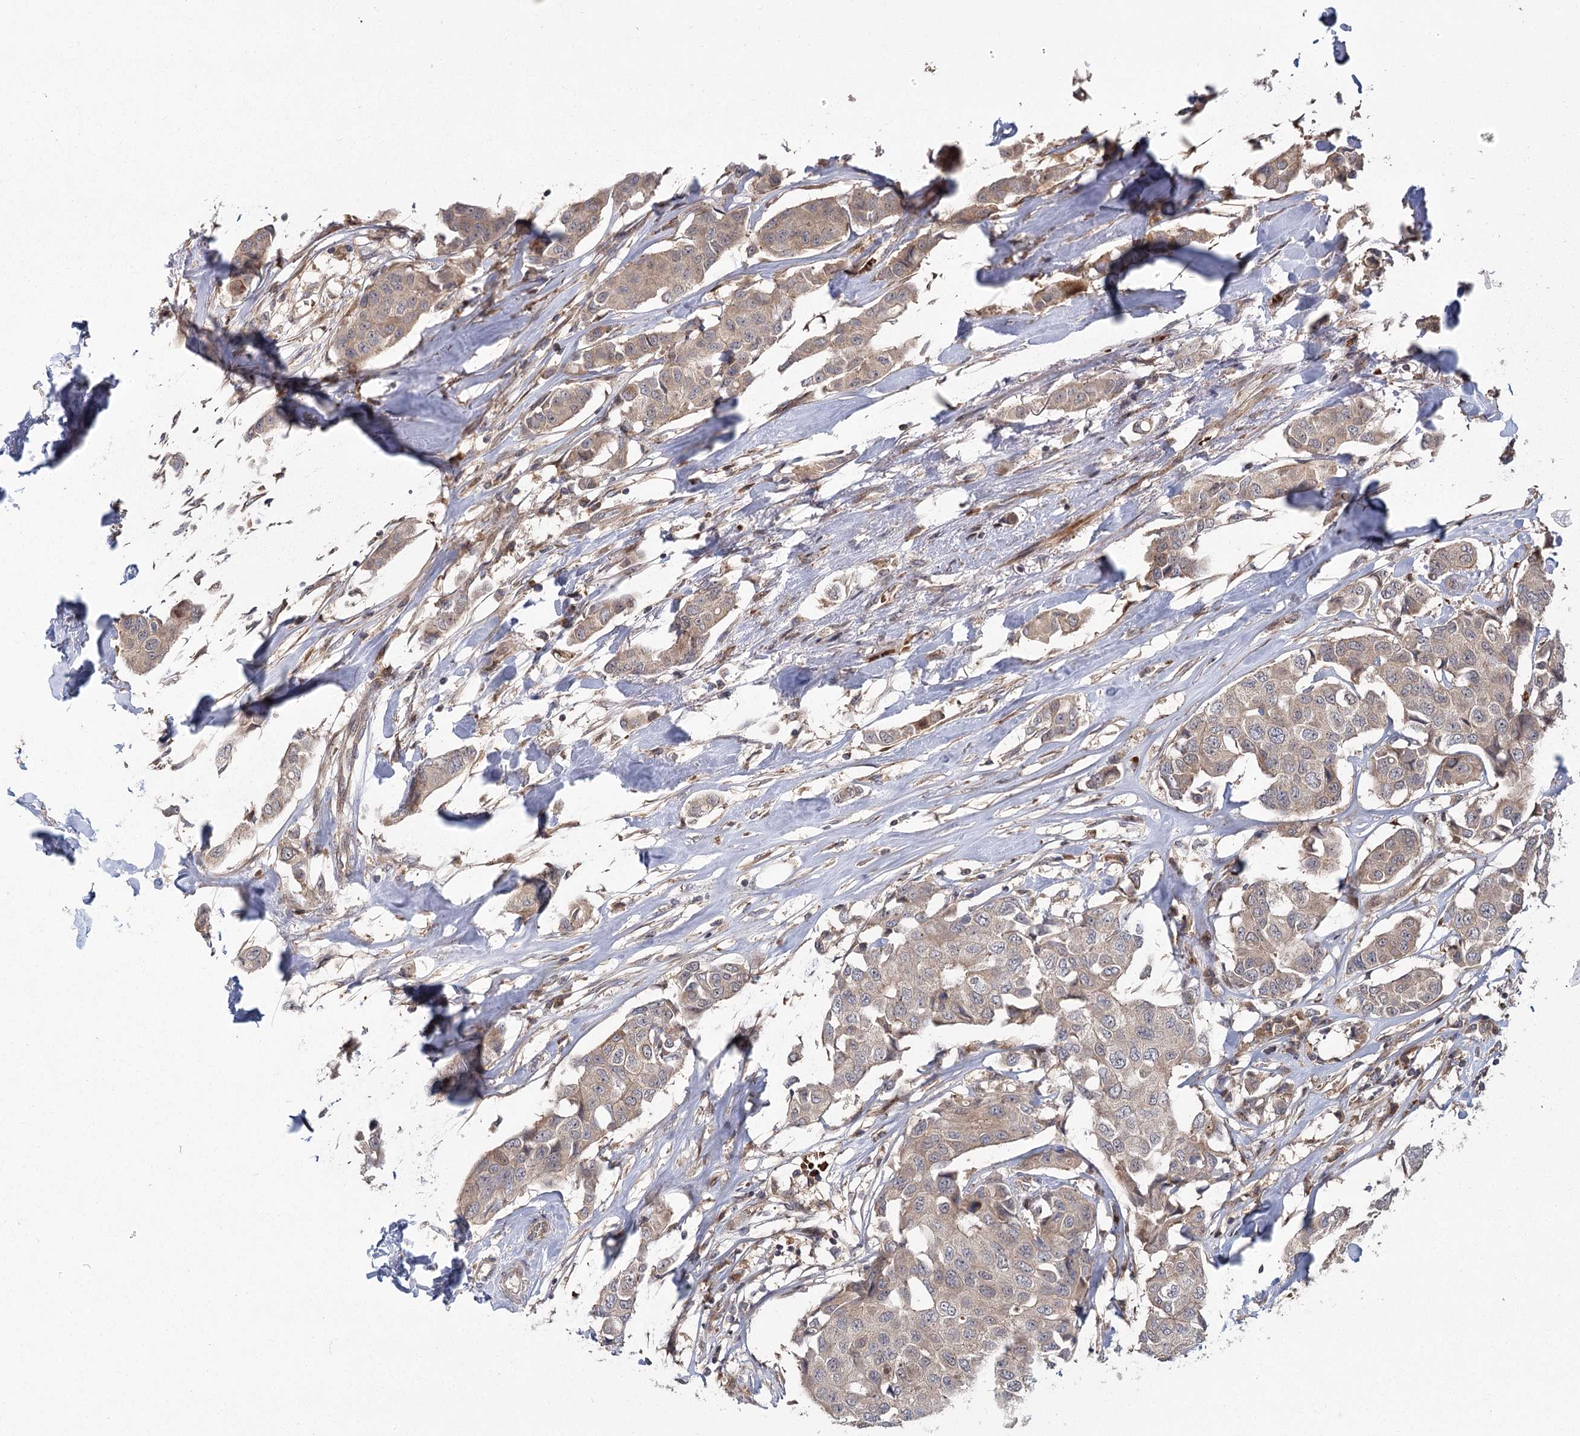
{"staining": {"intensity": "weak", "quantity": ">75%", "location": "cytoplasmic/membranous,nuclear"}, "tissue": "breast cancer", "cell_type": "Tumor cells", "image_type": "cancer", "snomed": [{"axis": "morphology", "description": "Duct carcinoma"}, {"axis": "topography", "description": "Breast"}], "caption": "Immunohistochemical staining of human breast infiltrating ductal carcinoma displays weak cytoplasmic/membranous and nuclear protein staining in approximately >75% of tumor cells.", "gene": "RAPGEF6", "patient": {"sex": "female", "age": 80}}